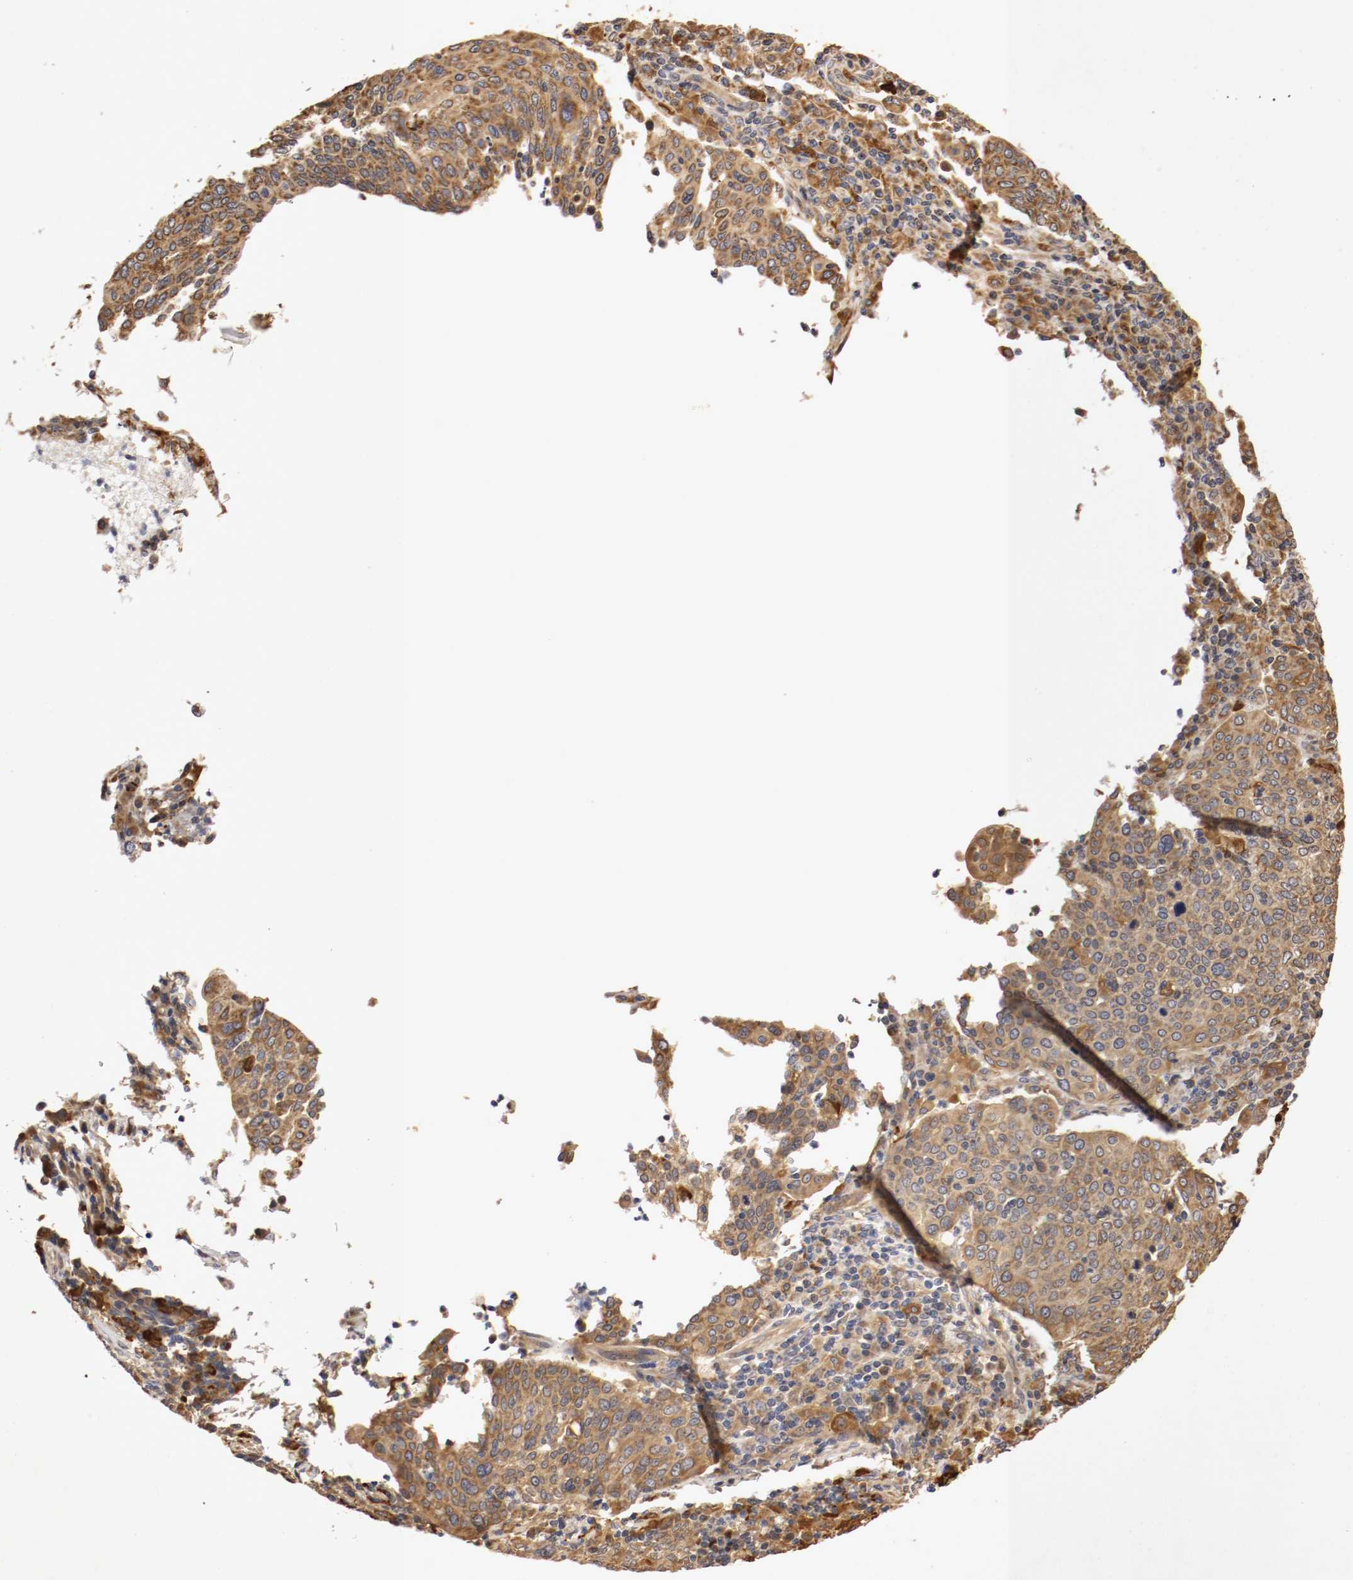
{"staining": {"intensity": "strong", "quantity": ">75%", "location": "cytoplasmic/membranous"}, "tissue": "cervical cancer", "cell_type": "Tumor cells", "image_type": "cancer", "snomed": [{"axis": "morphology", "description": "Squamous cell carcinoma, NOS"}, {"axis": "topography", "description": "Cervix"}], "caption": "A high-resolution micrograph shows immunohistochemistry (IHC) staining of cervical cancer (squamous cell carcinoma), which reveals strong cytoplasmic/membranous expression in approximately >75% of tumor cells.", "gene": "VEZT", "patient": {"sex": "female", "age": 40}}